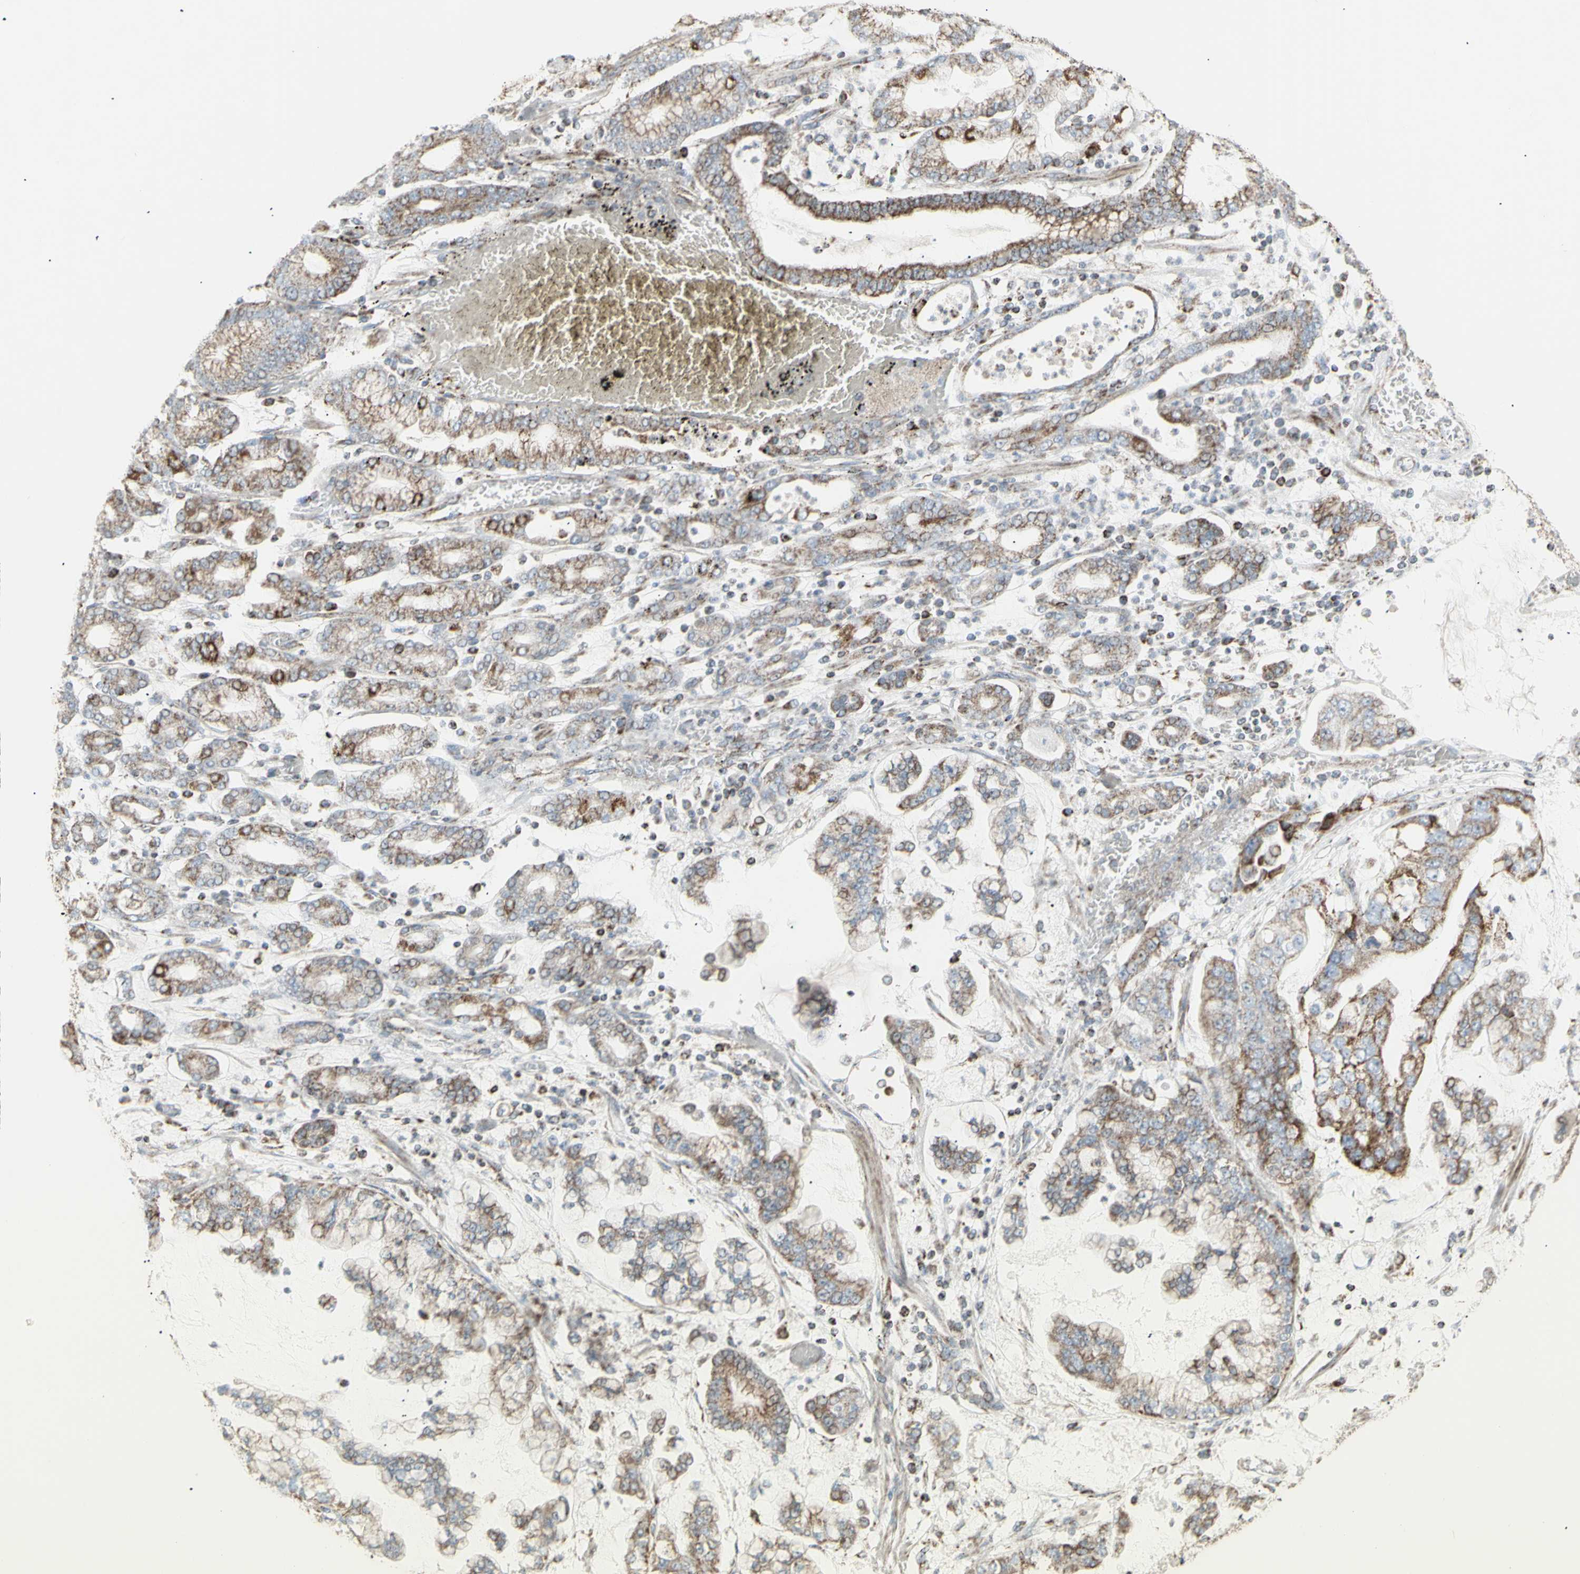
{"staining": {"intensity": "moderate", "quantity": "25%-75%", "location": "cytoplasmic/membranous"}, "tissue": "stomach cancer", "cell_type": "Tumor cells", "image_type": "cancer", "snomed": [{"axis": "morphology", "description": "Normal tissue, NOS"}, {"axis": "morphology", "description": "Adenocarcinoma, NOS"}, {"axis": "topography", "description": "Stomach, upper"}, {"axis": "topography", "description": "Stomach"}], "caption": "Stomach cancer (adenocarcinoma) stained for a protein (brown) exhibits moderate cytoplasmic/membranous positive positivity in about 25%-75% of tumor cells.", "gene": "PLGRKT", "patient": {"sex": "male", "age": 76}}